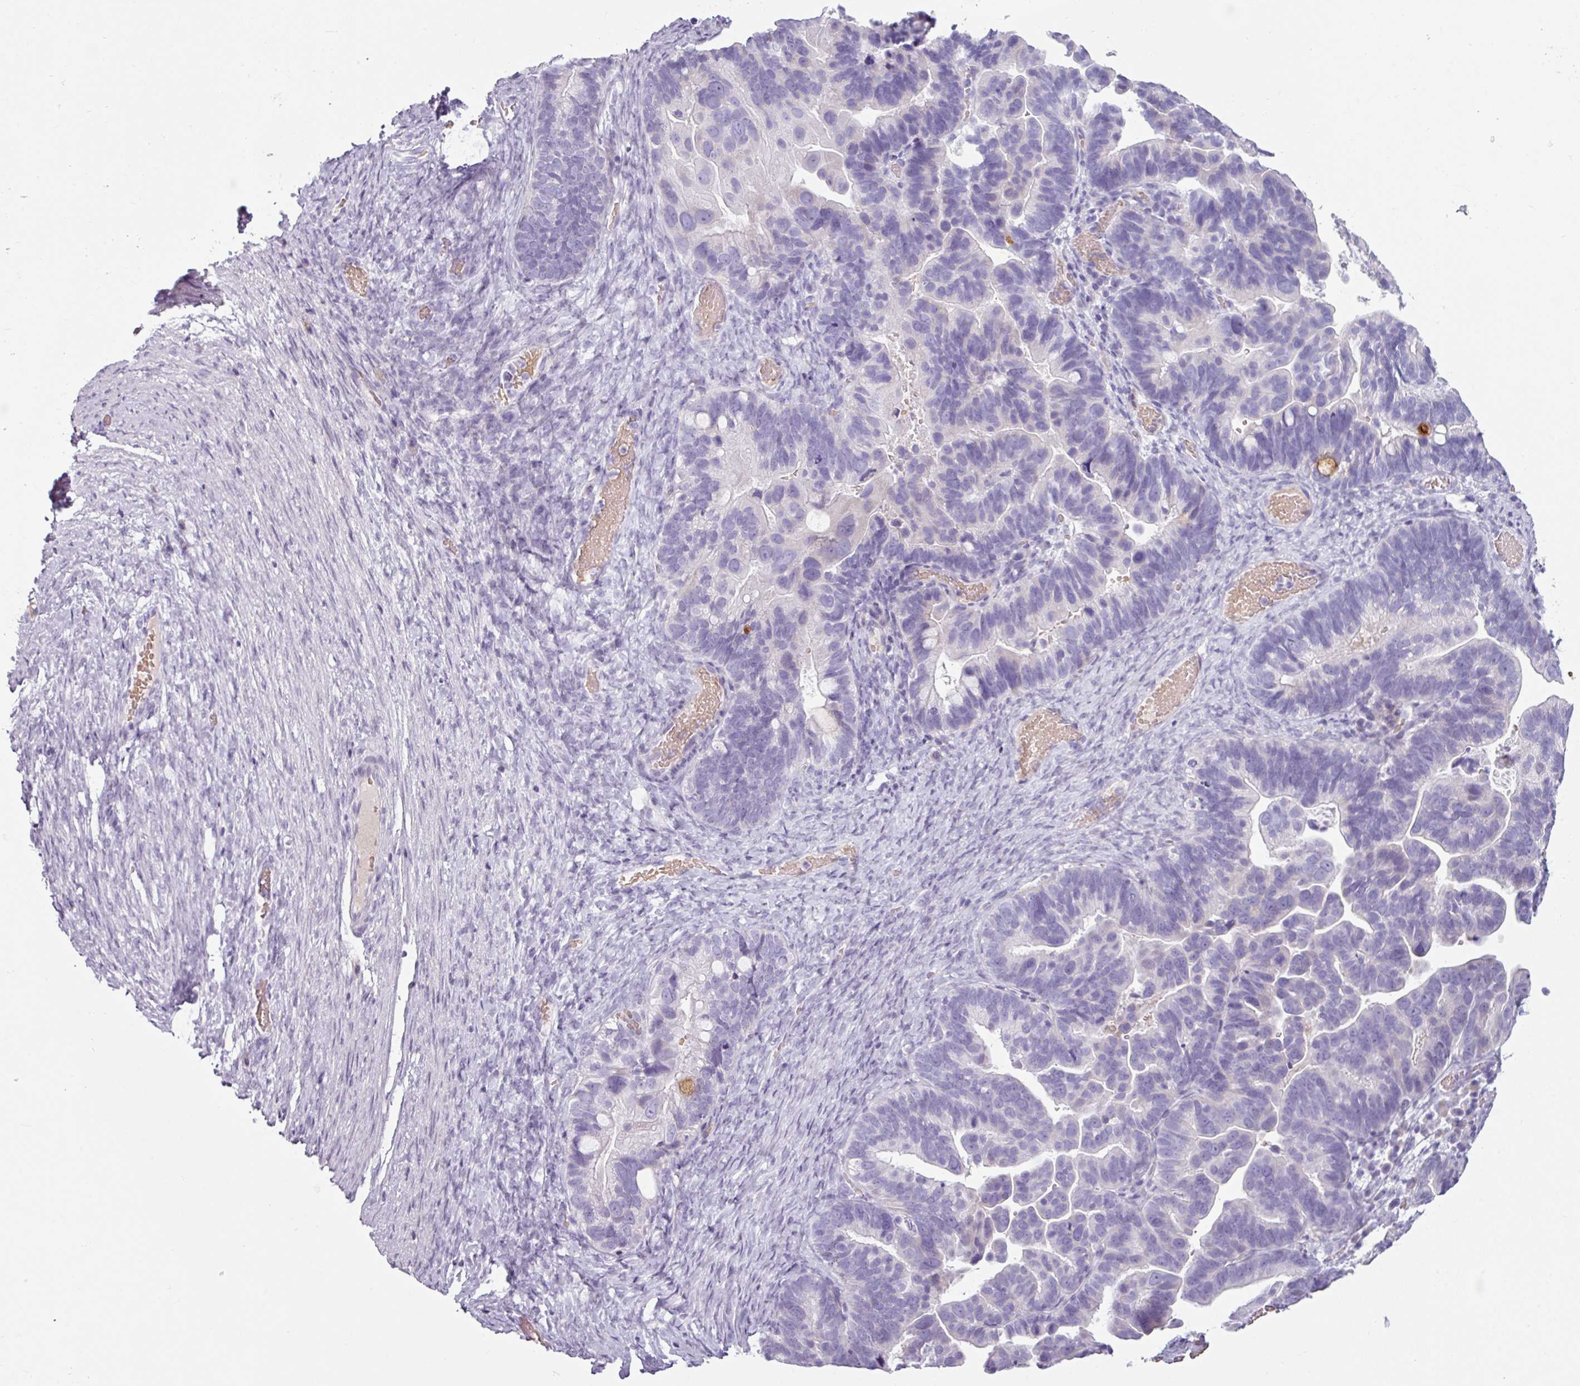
{"staining": {"intensity": "negative", "quantity": "none", "location": "none"}, "tissue": "ovarian cancer", "cell_type": "Tumor cells", "image_type": "cancer", "snomed": [{"axis": "morphology", "description": "Cystadenocarcinoma, serous, NOS"}, {"axis": "topography", "description": "Ovary"}], "caption": "Image shows no protein positivity in tumor cells of ovarian cancer tissue.", "gene": "CLCA1", "patient": {"sex": "female", "age": 56}}